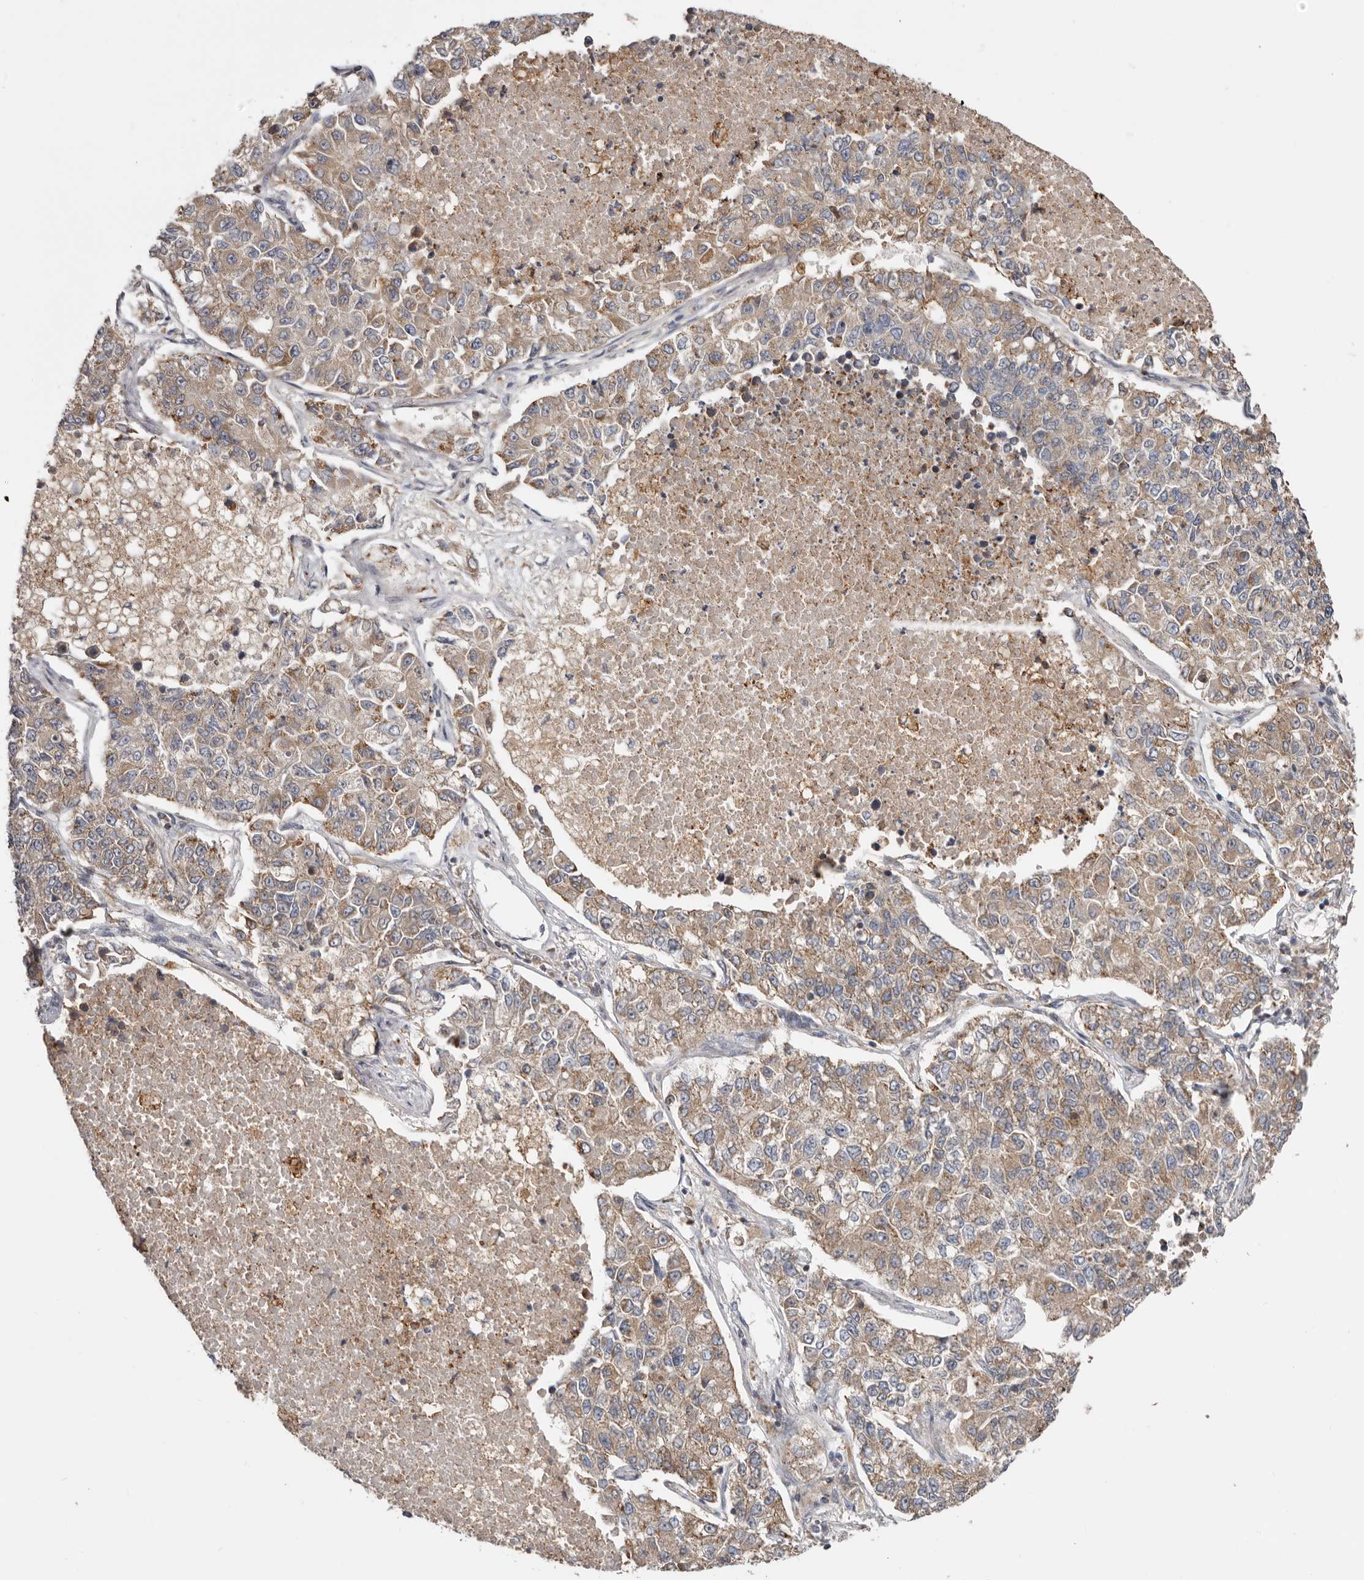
{"staining": {"intensity": "weak", "quantity": "25%-75%", "location": "cytoplasmic/membranous"}, "tissue": "lung cancer", "cell_type": "Tumor cells", "image_type": "cancer", "snomed": [{"axis": "morphology", "description": "Adenocarcinoma, NOS"}, {"axis": "topography", "description": "Lung"}], "caption": "Tumor cells reveal weak cytoplasmic/membranous staining in about 25%-75% of cells in adenocarcinoma (lung).", "gene": "TMUB1", "patient": {"sex": "male", "age": 49}}